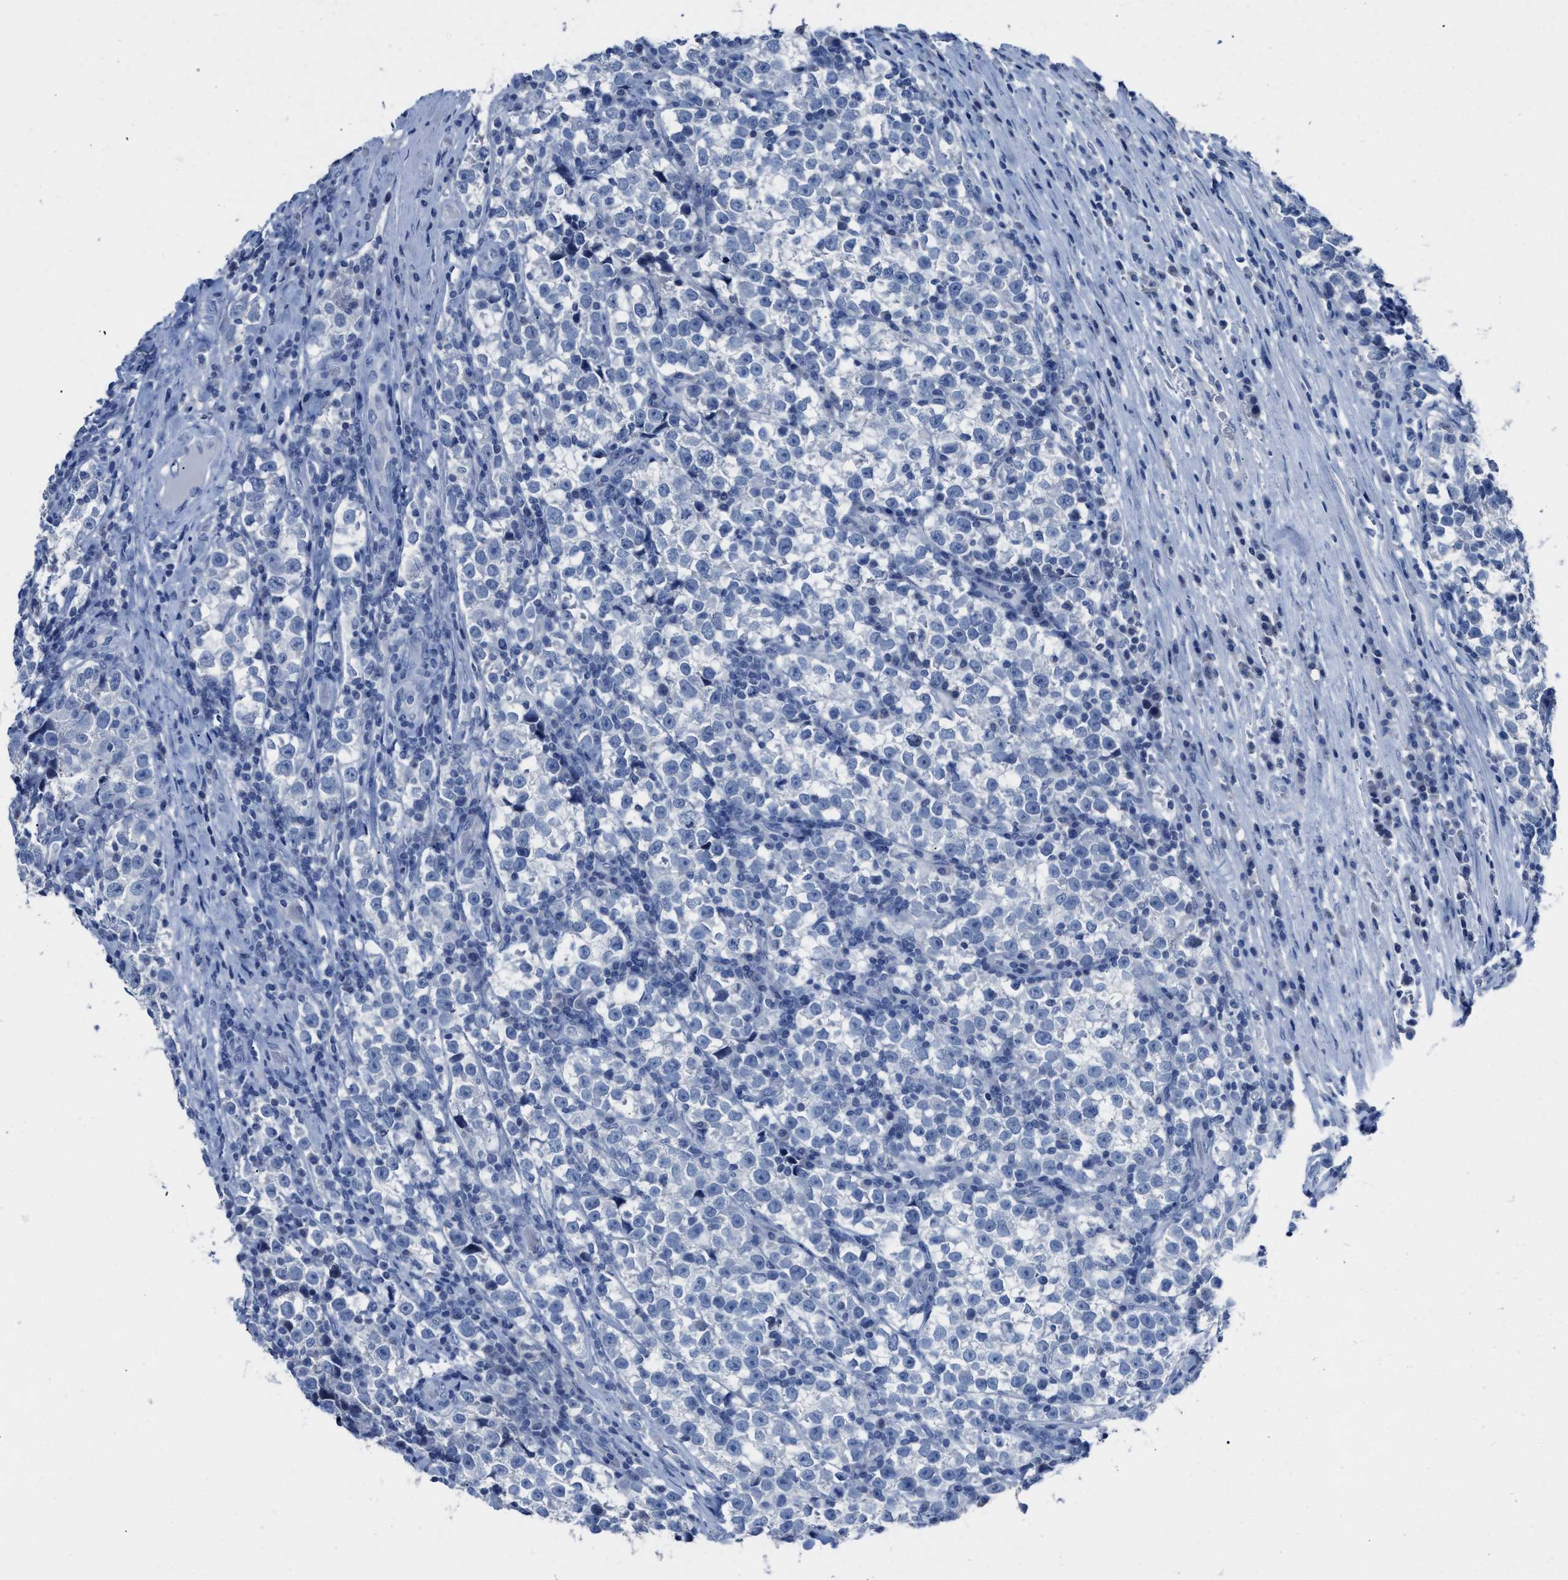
{"staining": {"intensity": "negative", "quantity": "none", "location": "none"}, "tissue": "testis cancer", "cell_type": "Tumor cells", "image_type": "cancer", "snomed": [{"axis": "morphology", "description": "Normal tissue, NOS"}, {"axis": "morphology", "description": "Seminoma, NOS"}, {"axis": "topography", "description": "Testis"}], "caption": "An image of human seminoma (testis) is negative for staining in tumor cells. The staining was performed using DAB (3,3'-diaminobenzidine) to visualize the protein expression in brown, while the nuclei were stained in blue with hematoxylin (Magnification: 20x).", "gene": "CEACAM5", "patient": {"sex": "male", "age": 43}}